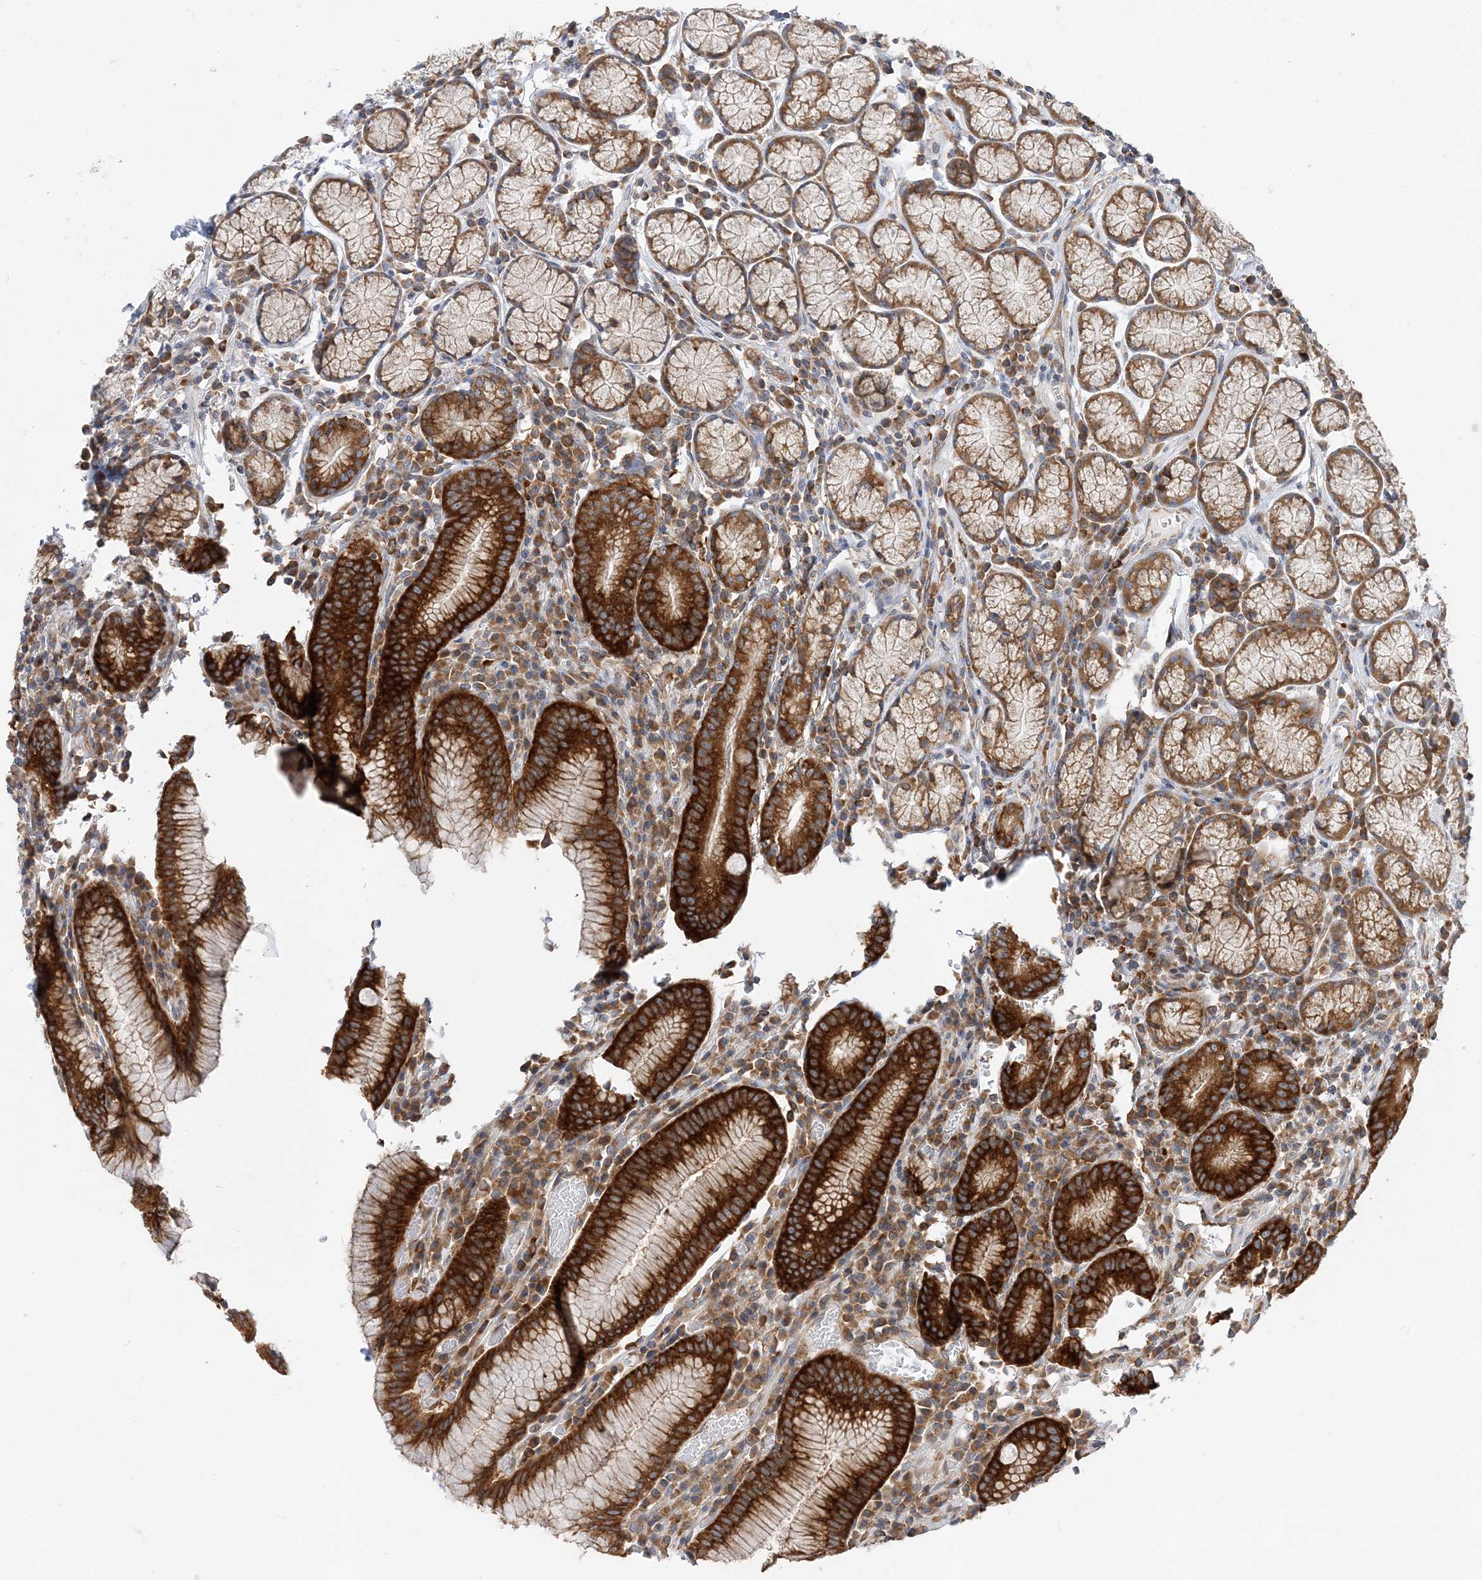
{"staining": {"intensity": "strong", "quantity": ">75%", "location": "cytoplasmic/membranous"}, "tissue": "stomach", "cell_type": "Glandular cells", "image_type": "normal", "snomed": [{"axis": "morphology", "description": "Normal tissue, NOS"}, {"axis": "topography", "description": "Stomach"}], "caption": "Strong cytoplasmic/membranous staining for a protein is present in approximately >75% of glandular cells of normal stomach using IHC.", "gene": "LARP4B", "patient": {"sex": "male", "age": 55}}